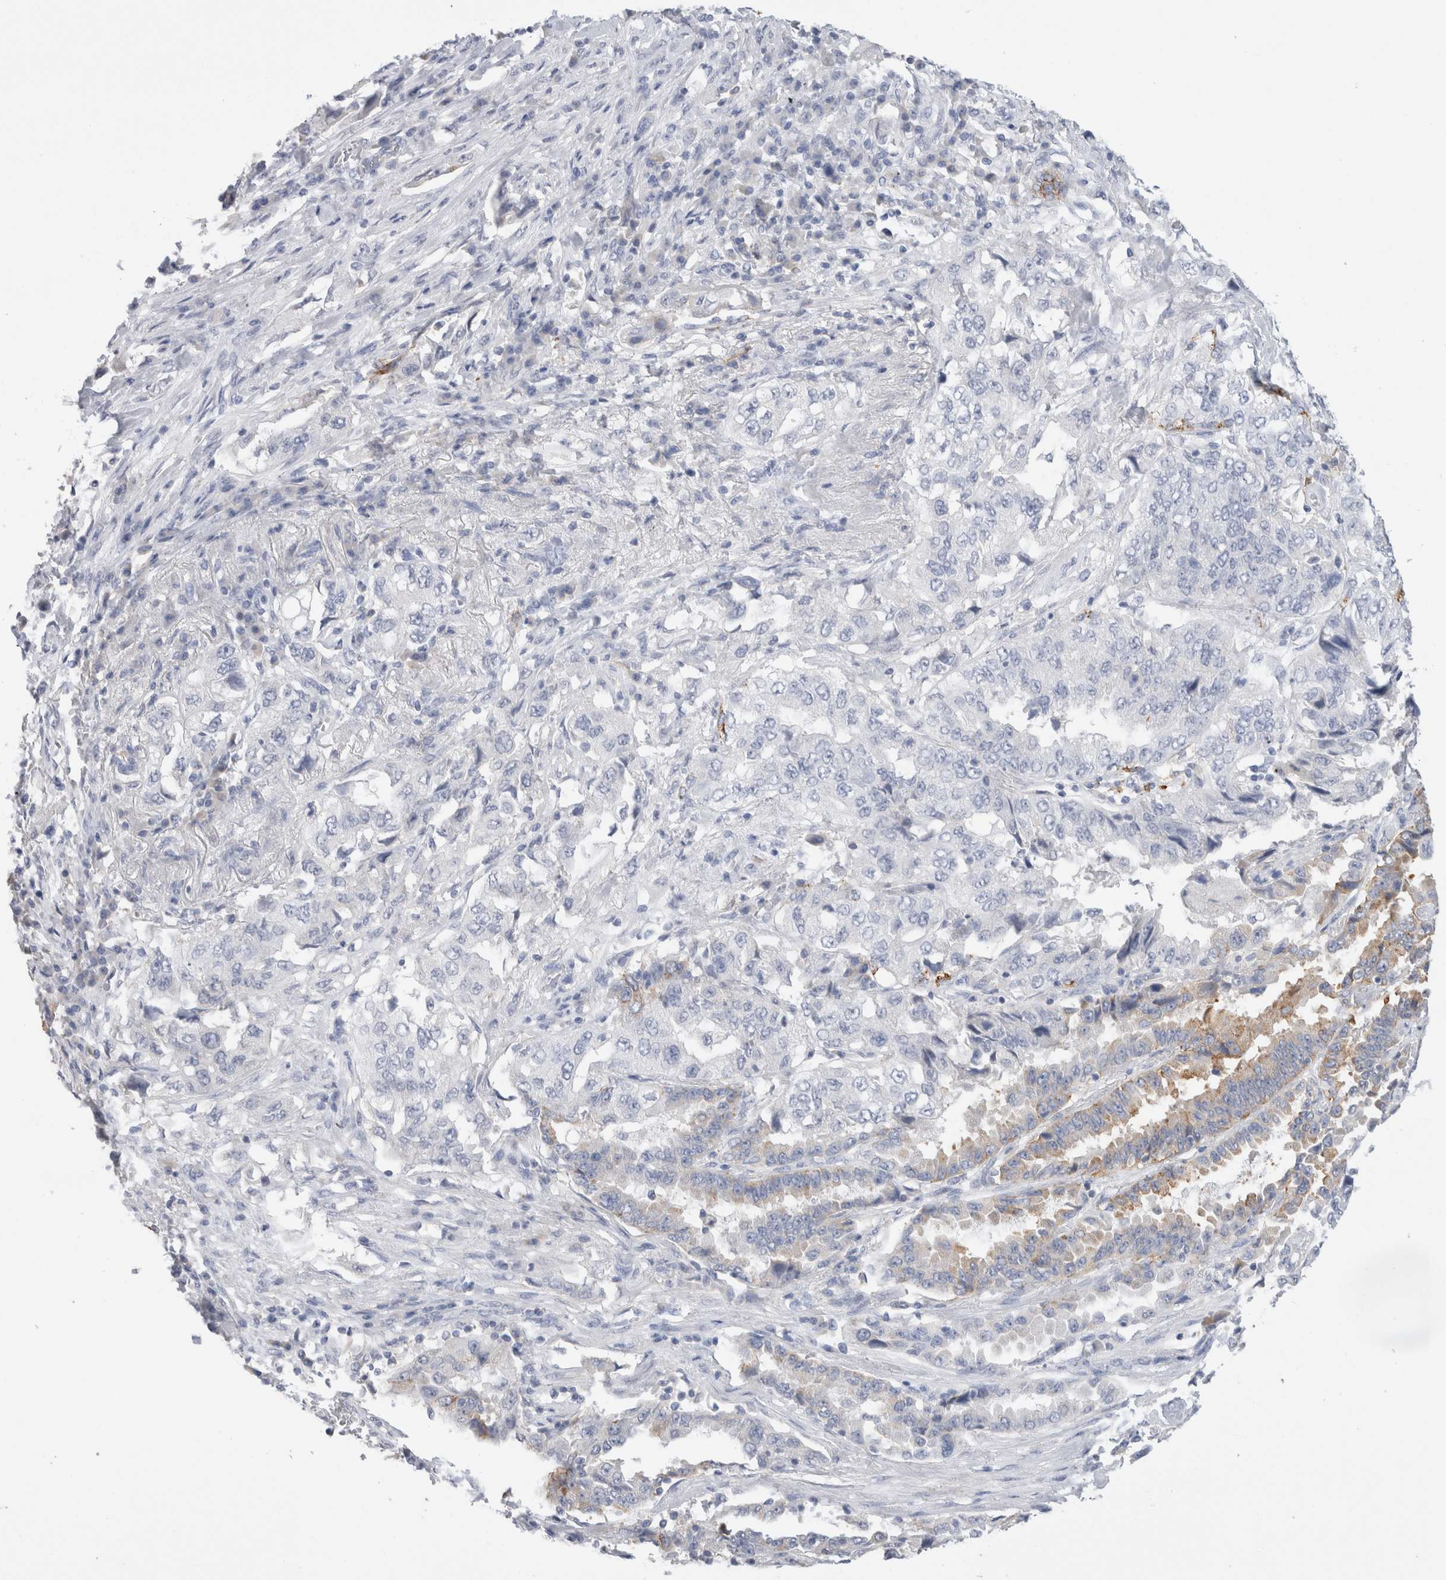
{"staining": {"intensity": "moderate", "quantity": "<25%", "location": "cytoplasmic/membranous"}, "tissue": "lung cancer", "cell_type": "Tumor cells", "image_type": "cancer", "snomed": [{"axis": "morphology", "description": "Adenocarcinoma, NOS"}, {"axis": "topography", "description": "Lung"}], "caption": "Immunohistochemistry histopathology image of neoplastic tissue: lung cancer (adenocarcinoma) stained using IHC exhibits low levels of moderate protein expression localized specifically in the cytoplasmic/membranous of tumor cells, appearing as a cytoplasmic/membranous brown color.", "gene": "LAMP3", "patient": {"sex": "female", "age": 51}}